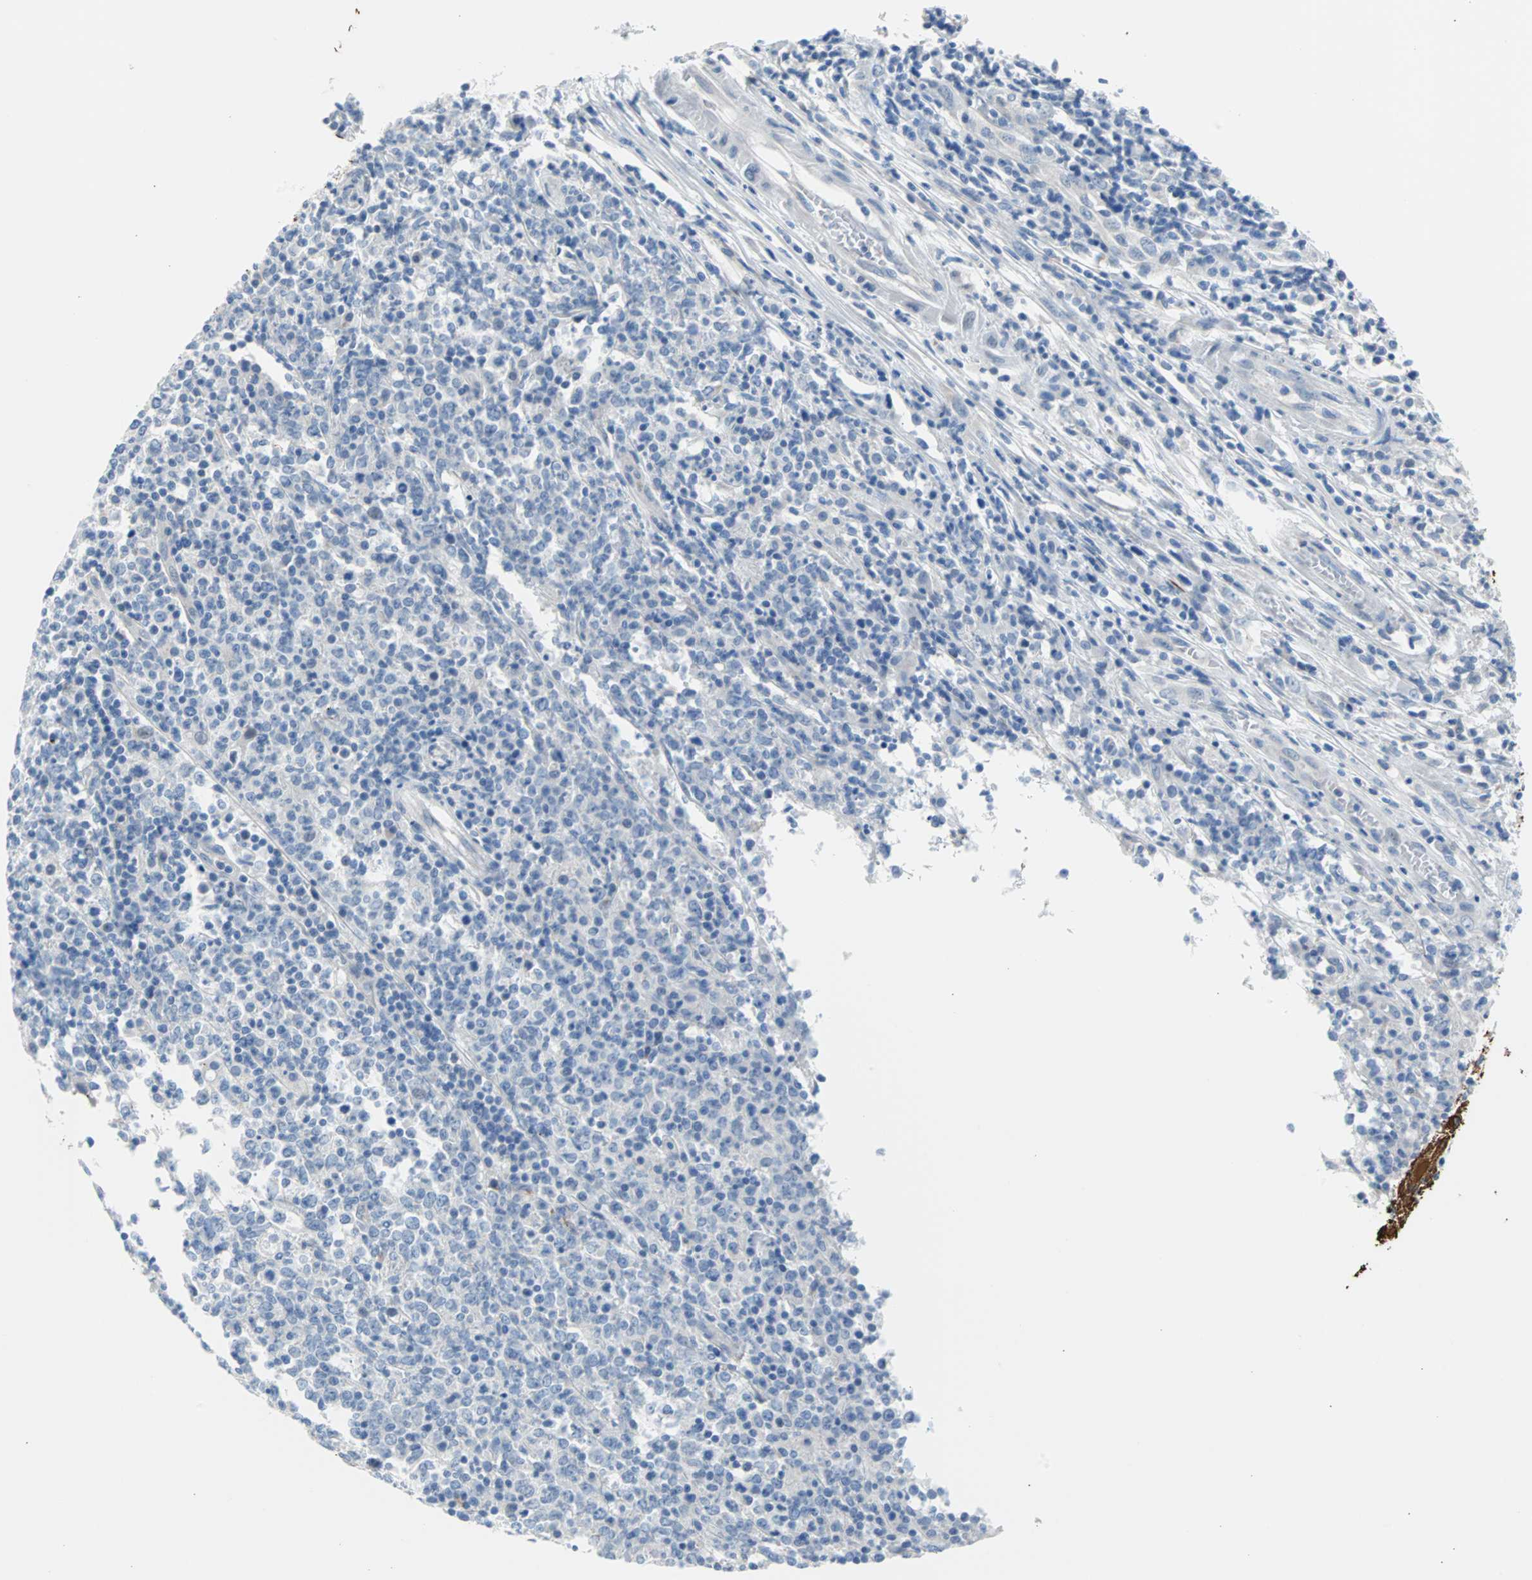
{"staining": {"intensity": "negative", "quantity": "none", "location": "none"}, "tissue": "lymphoma", "cell_type": "Tumor cells", "image_type": "cancer", "snomed": [{"axis": "morphology", "description": "Malignant lymphoma, non-Hodgkin's type, High grade"}, {"axis": "topography", "description": "Lymph node"}], "caption": "This is an immunohistochemistry histopathology image of high-grade malignant lymphoma, non-Hodgkin's type. There is no staining in tumor cells.", "gene": "KRT7", "patient": {"sex": "female", "age": 84}}